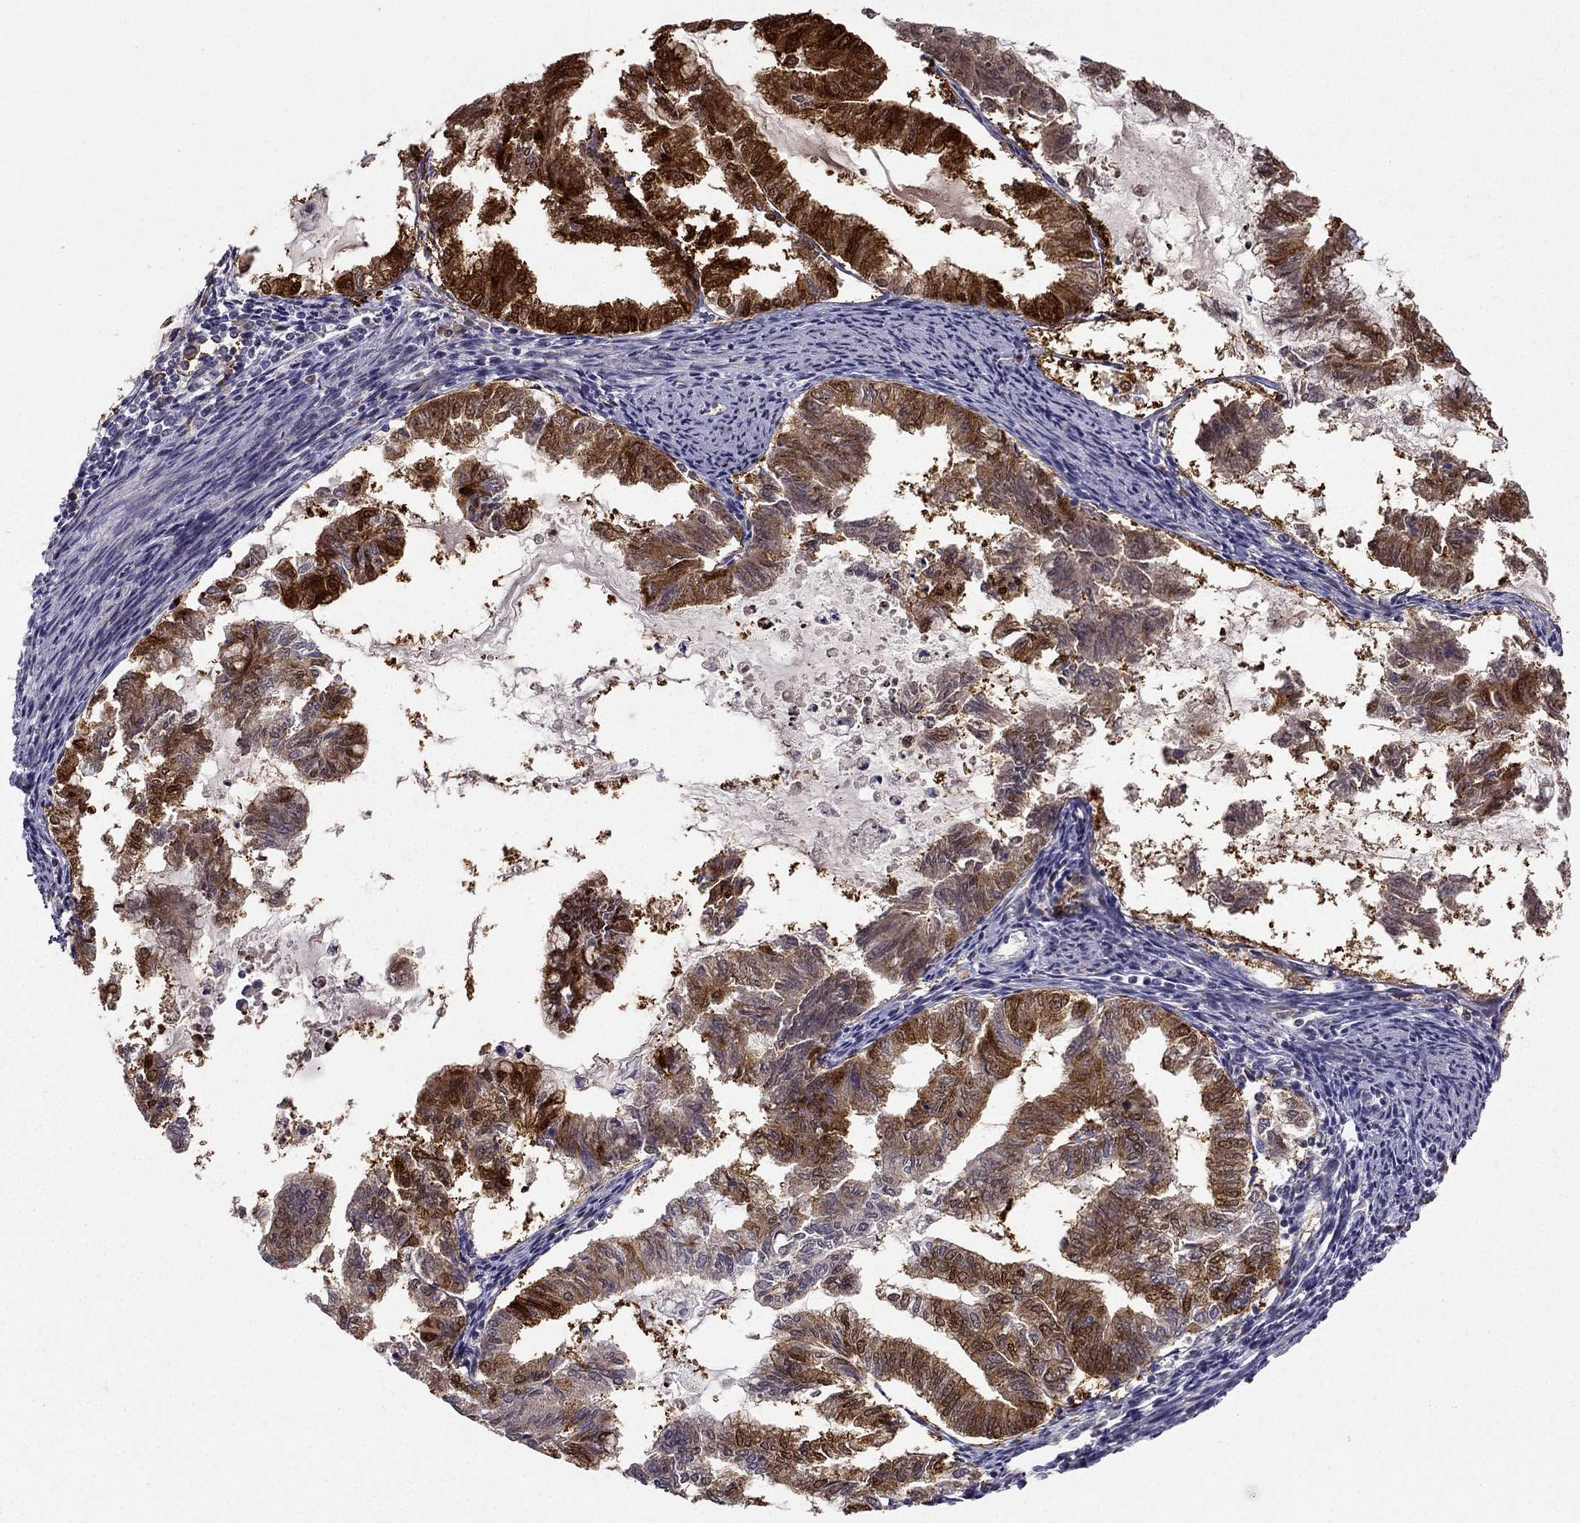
{"staining": {"intensity": "moderate", "quantity": ">75%", "location": "cytoplasmic/membranous"}, "tissue": "endometrial cancer", "cell_type": "Tumor cells", "image_type": "cancer", "snomed": [{"axis": "morphology", "description": "Adenocarcinoma, NOS"}, {"axis": "topography", "description": "Endometrium"}], "caption": "Protein staining of endometrial adenocarcinoma tissue displays moderate cytoplasmic/membranous expression in about >75% of tumor cells.", "gene": "NQO1", "patient": {"sex": "female", "age": 79}}